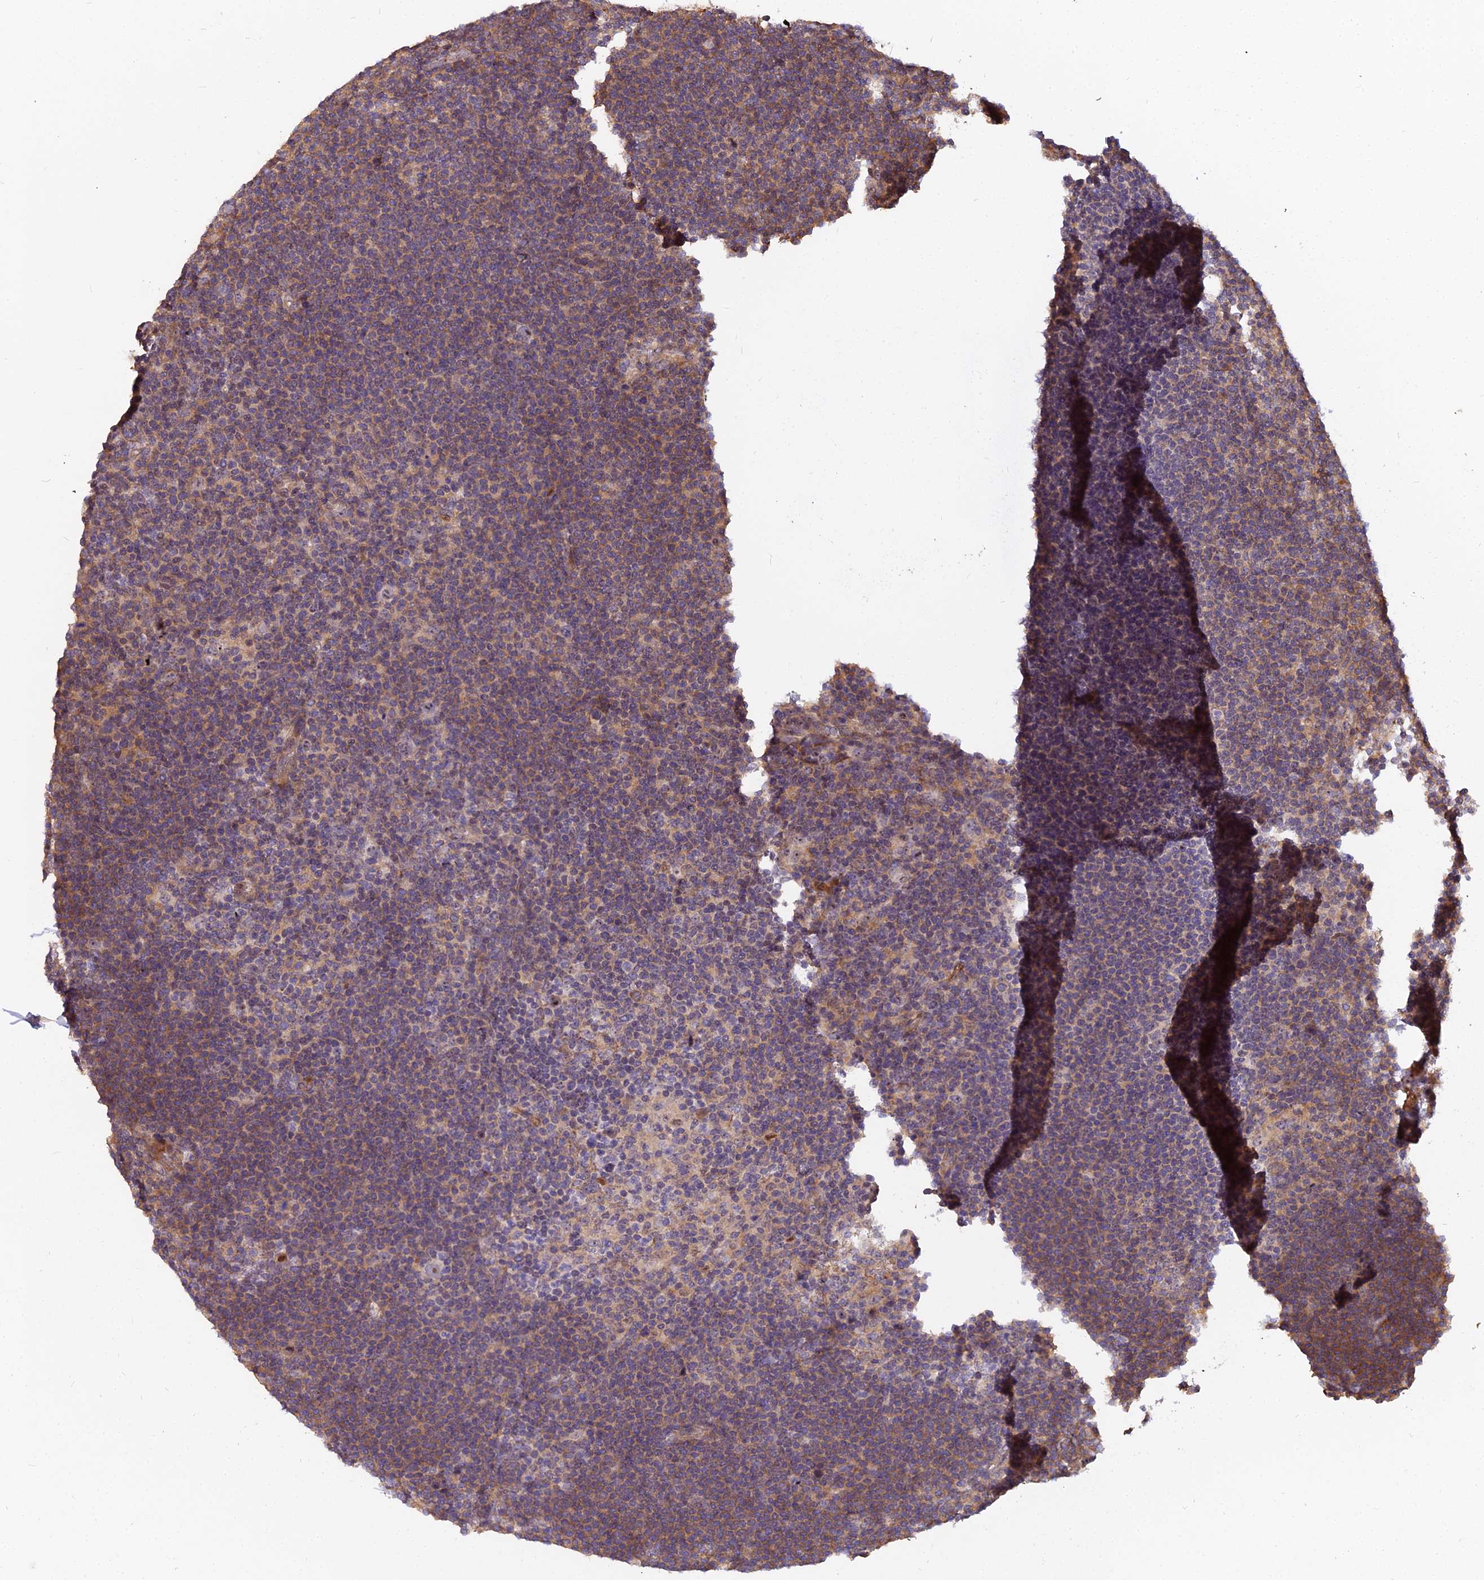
{"staining": {"intensity": "moderate", "quantity": "25%-75%", "location": "nuclear"}, "tissue": "lymphoma", "cell_type": "Tumor cells", "image_type": "cancer", "snomed": [{"axis": "morphology", "description": "Hodgkin's disease, NOS"}, {"axis": "topography", "description": "Lymph node"}], "caption": "High-magnification brightfield microscopy of Hodgkin's disease stained with DAB (brown) and counterstained with hematoxylin (blue). tumor cells exhibit moderate nuclear expression is identified in approximately25%-75% of cells. (brown staining indicates protein expression, while blue staining denotes nuclei).", "gene": "TCEA3", "patient": {"sex": "female", "age": 57}}